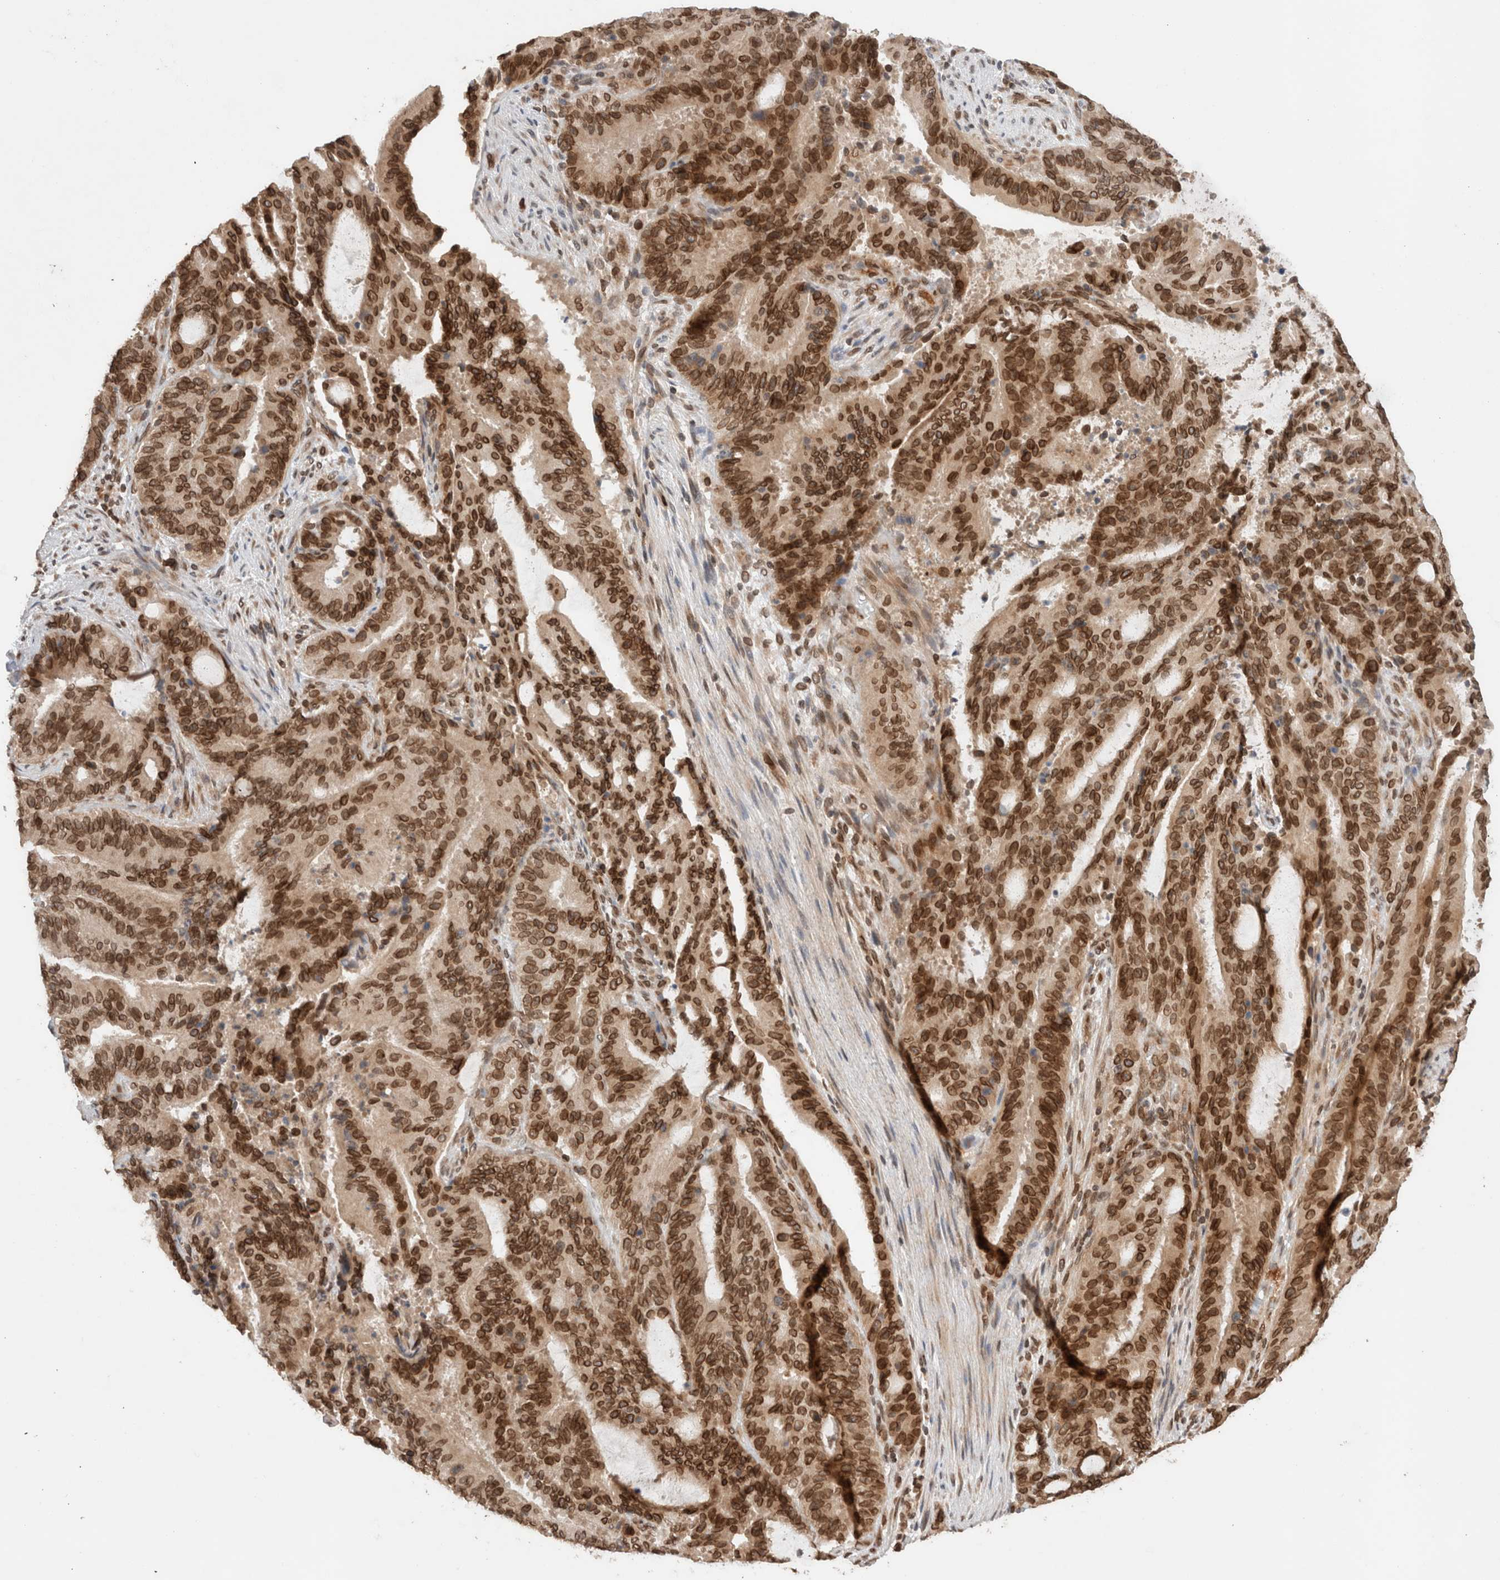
{"staining": {"intensity": "strong", "quantity": ">75%", "location": "cytoplasmic/membranous,nuclear"}, "tissue": "liver cancer", "cell_type": "Tumor cells", "image_type": "cancer", "snomed": [{"axis": "morphology", "description": "Normal tissue, NOS"}, {"axis": "morphology", "description": "Cholangiocarcinoma"}, {"axis": "topography", "description": "Liver"}, {"axis": "topography", "description": "Peripheral nerve tissue"}], "caption": "There is high levels of strong cytoplasmic/membranous and nuclear positivity in tumor cells of cholangiocarcinoma (liver), as demonstrated by immunohistochemical staining (brown color).", "gene": "TPR", "patient": {"sex": "female", "age": 73}}